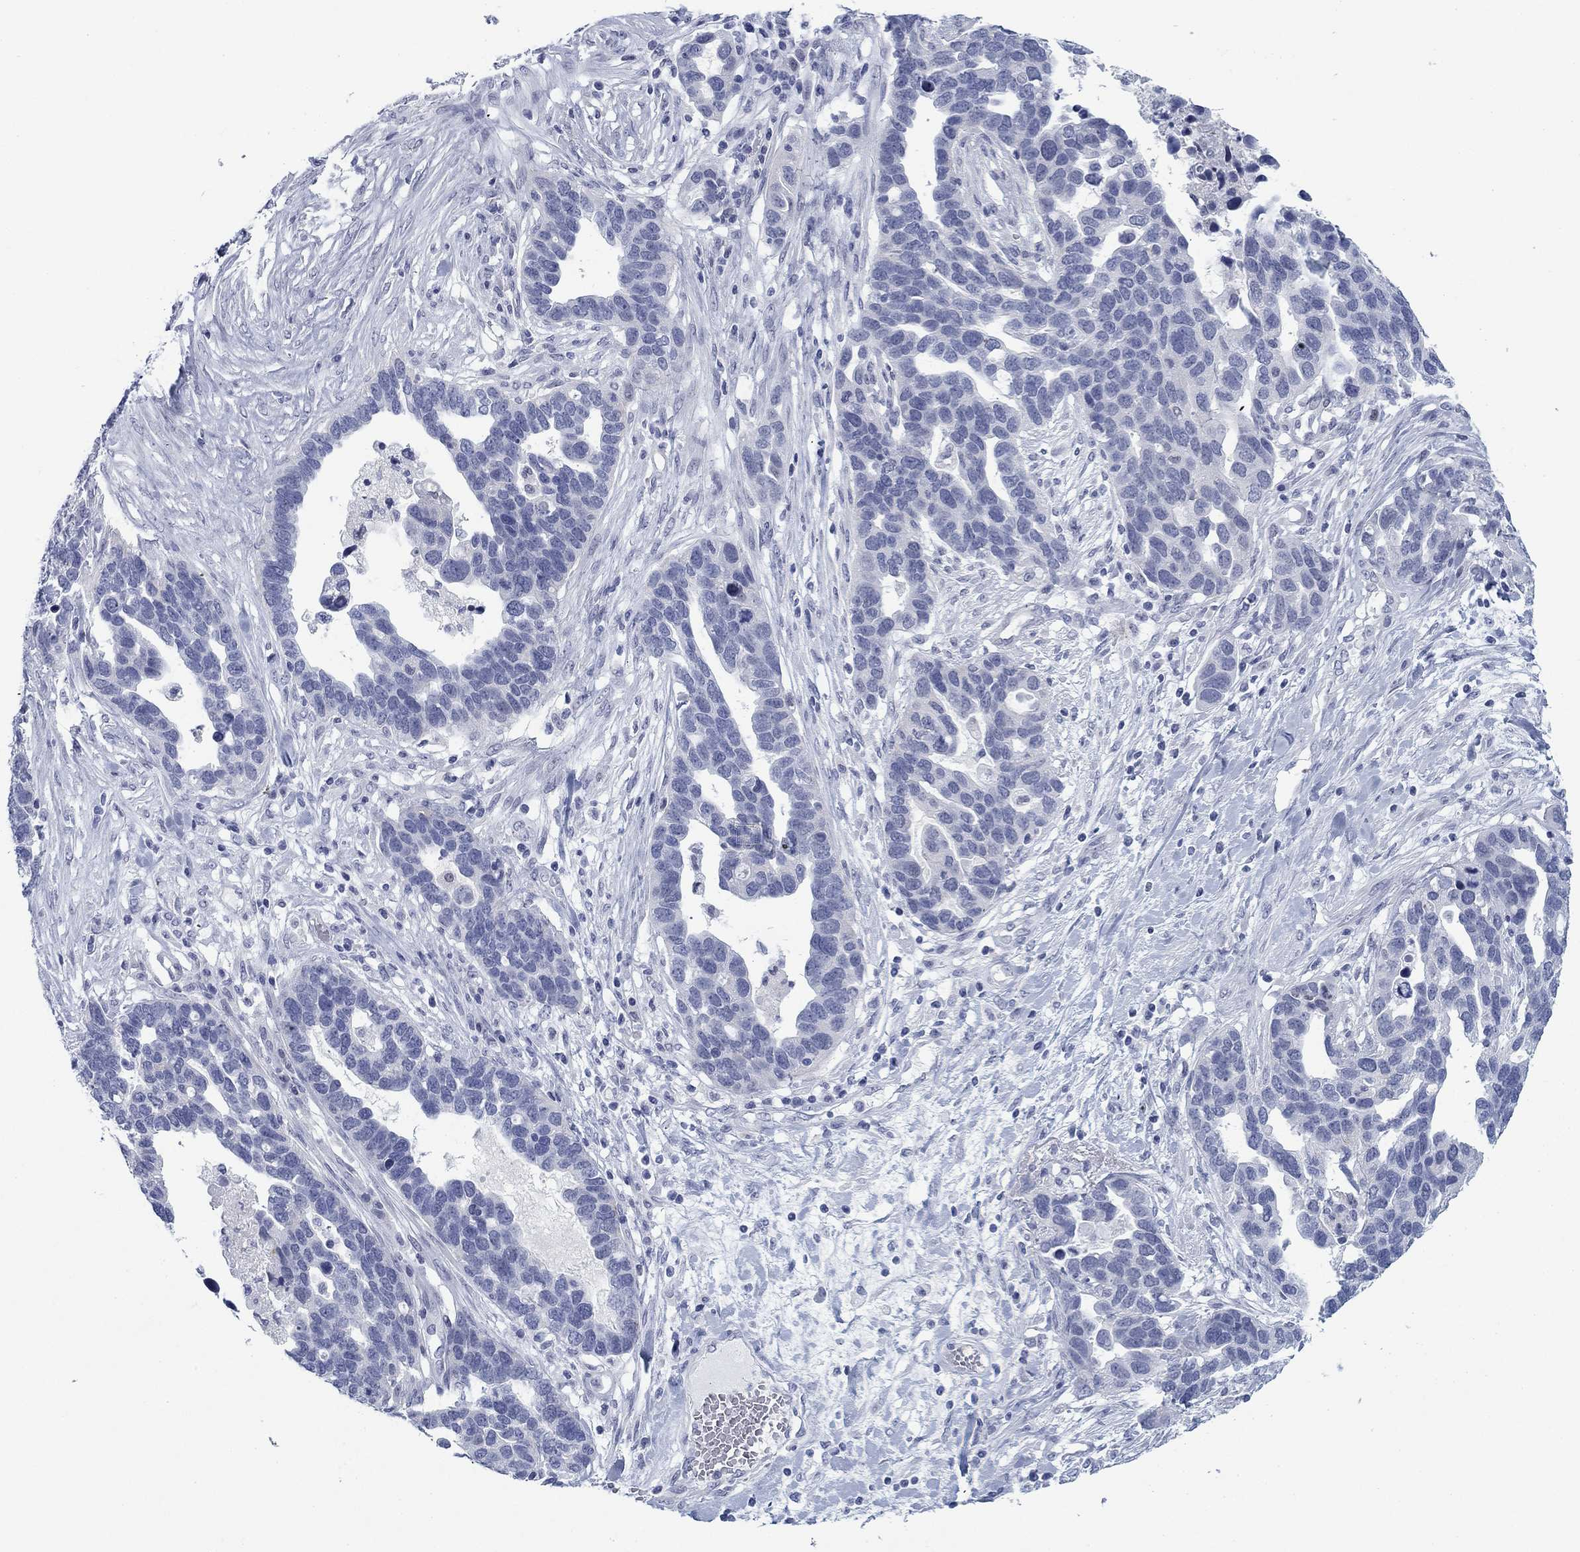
{"staining": {"intensity": "negative", "quantity": "none", "location": "none"}, "tissue": "ovarian cancer", "cell_type": "Tumor cells", "image_type": "cancer", "snomed": [{"axis": "morphology", "description": "Cystadenocarcinoma, serous, NOS"}, {"axis": "topography", "description": "Ovary"}], "caption": "A high-resolution photomicrograph shows IHC staining of ovarian serous cystadenocarcinoma, which shows no significant staining in tumor cells.", "gene": "DNAL1", "patient": {"sex": "female", "age": 54}}